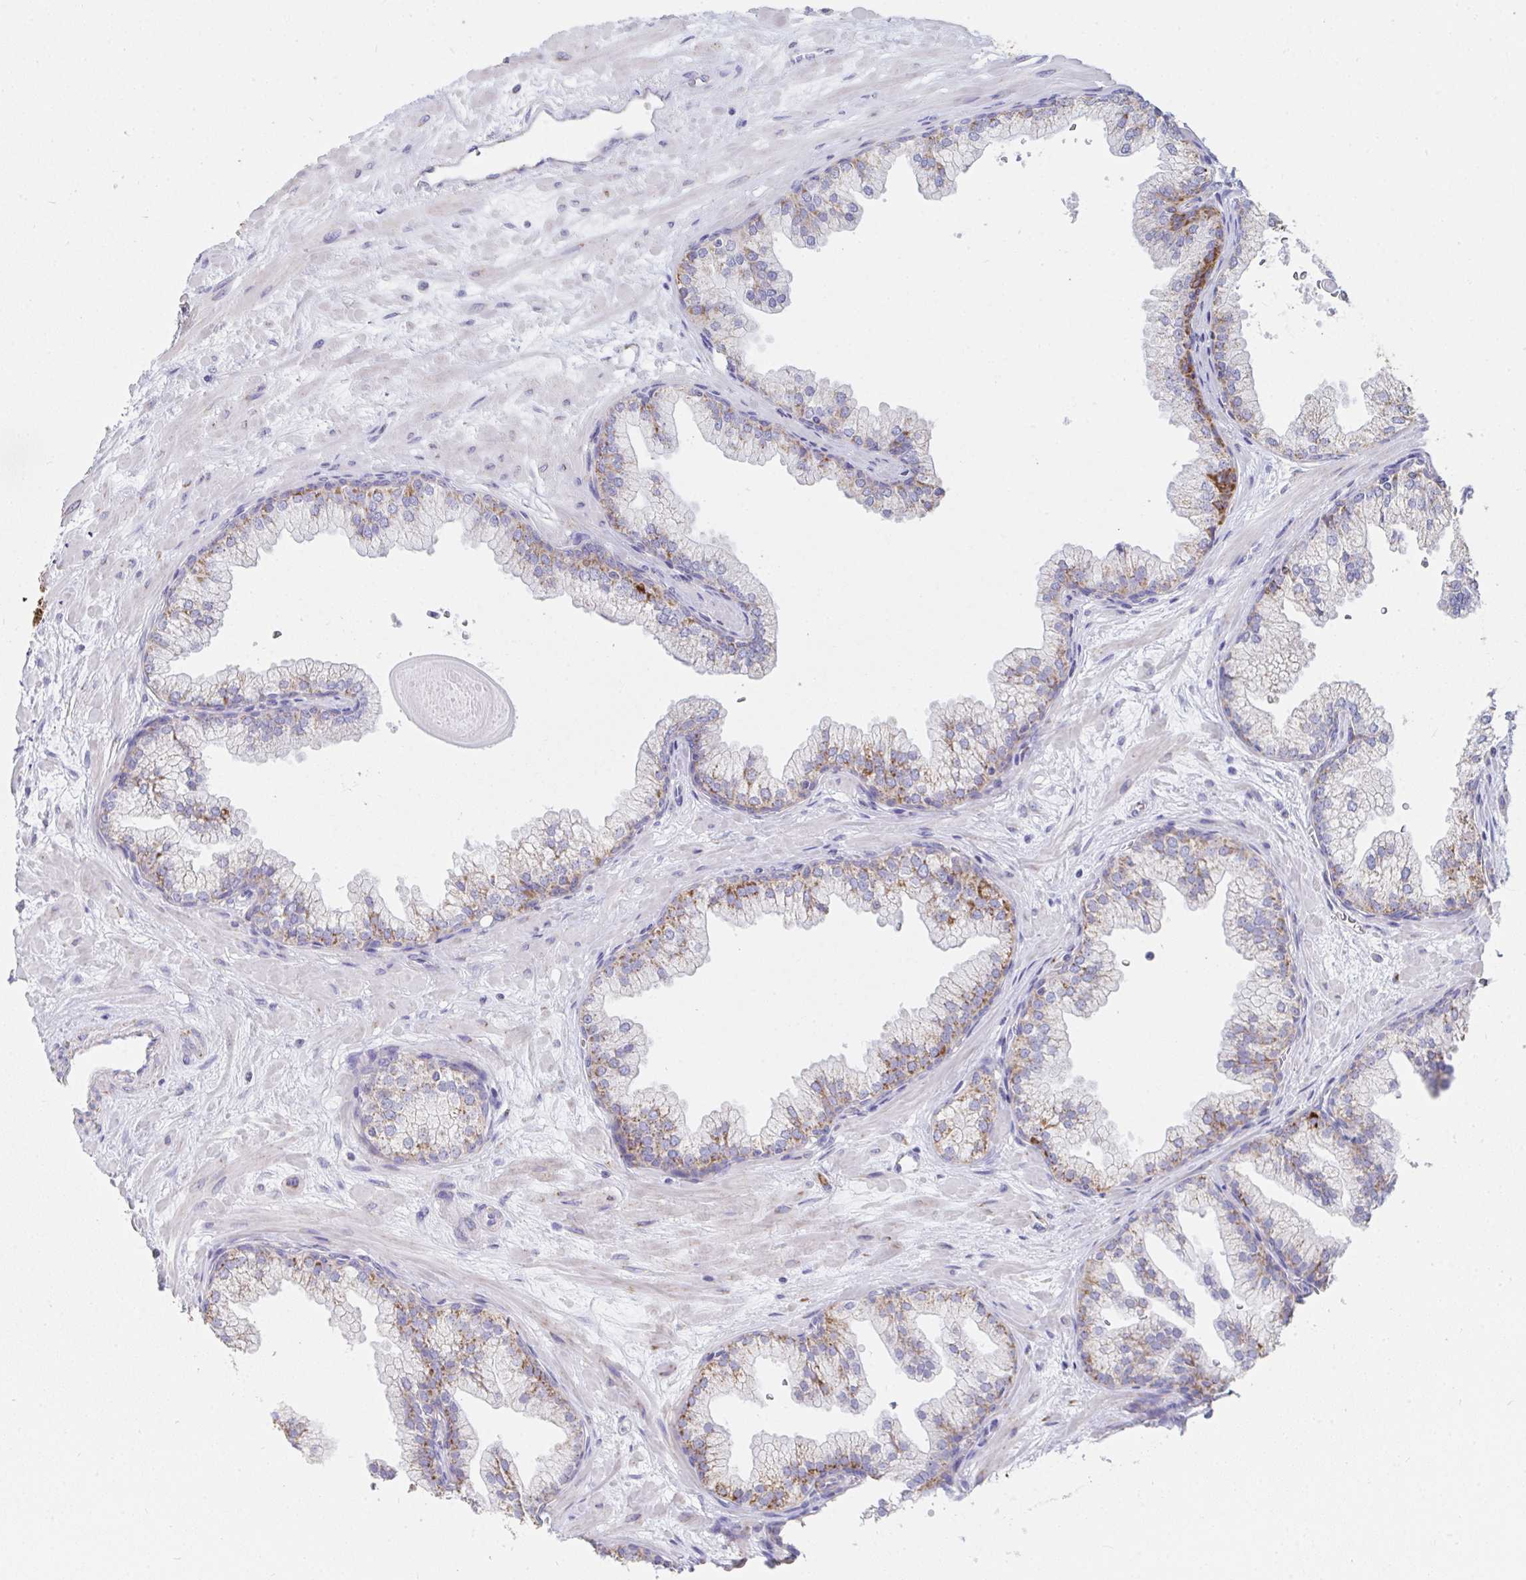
{"staining": {"intensity": "moderate", "quantity": "25%-75%", "location": "cytoplasmic/membranous"}, "tissue": "prostate", "cell_type": "Glandular cells", "image_type": "normal", "snomed": [{"axis": "morphology", "description": "Normal tissue, NOS"}, {"axis": "topography", "description": "Prostate"}, {"axis": "topography", "description": "Peripheral nerve tissue"}], "caption": "Prostate stained for a protein displays moderate cytoplasmic/membranous positivity in glandular cells.", "gene": "AIFM1", "patient": {"sex": "male", "age": 61}}